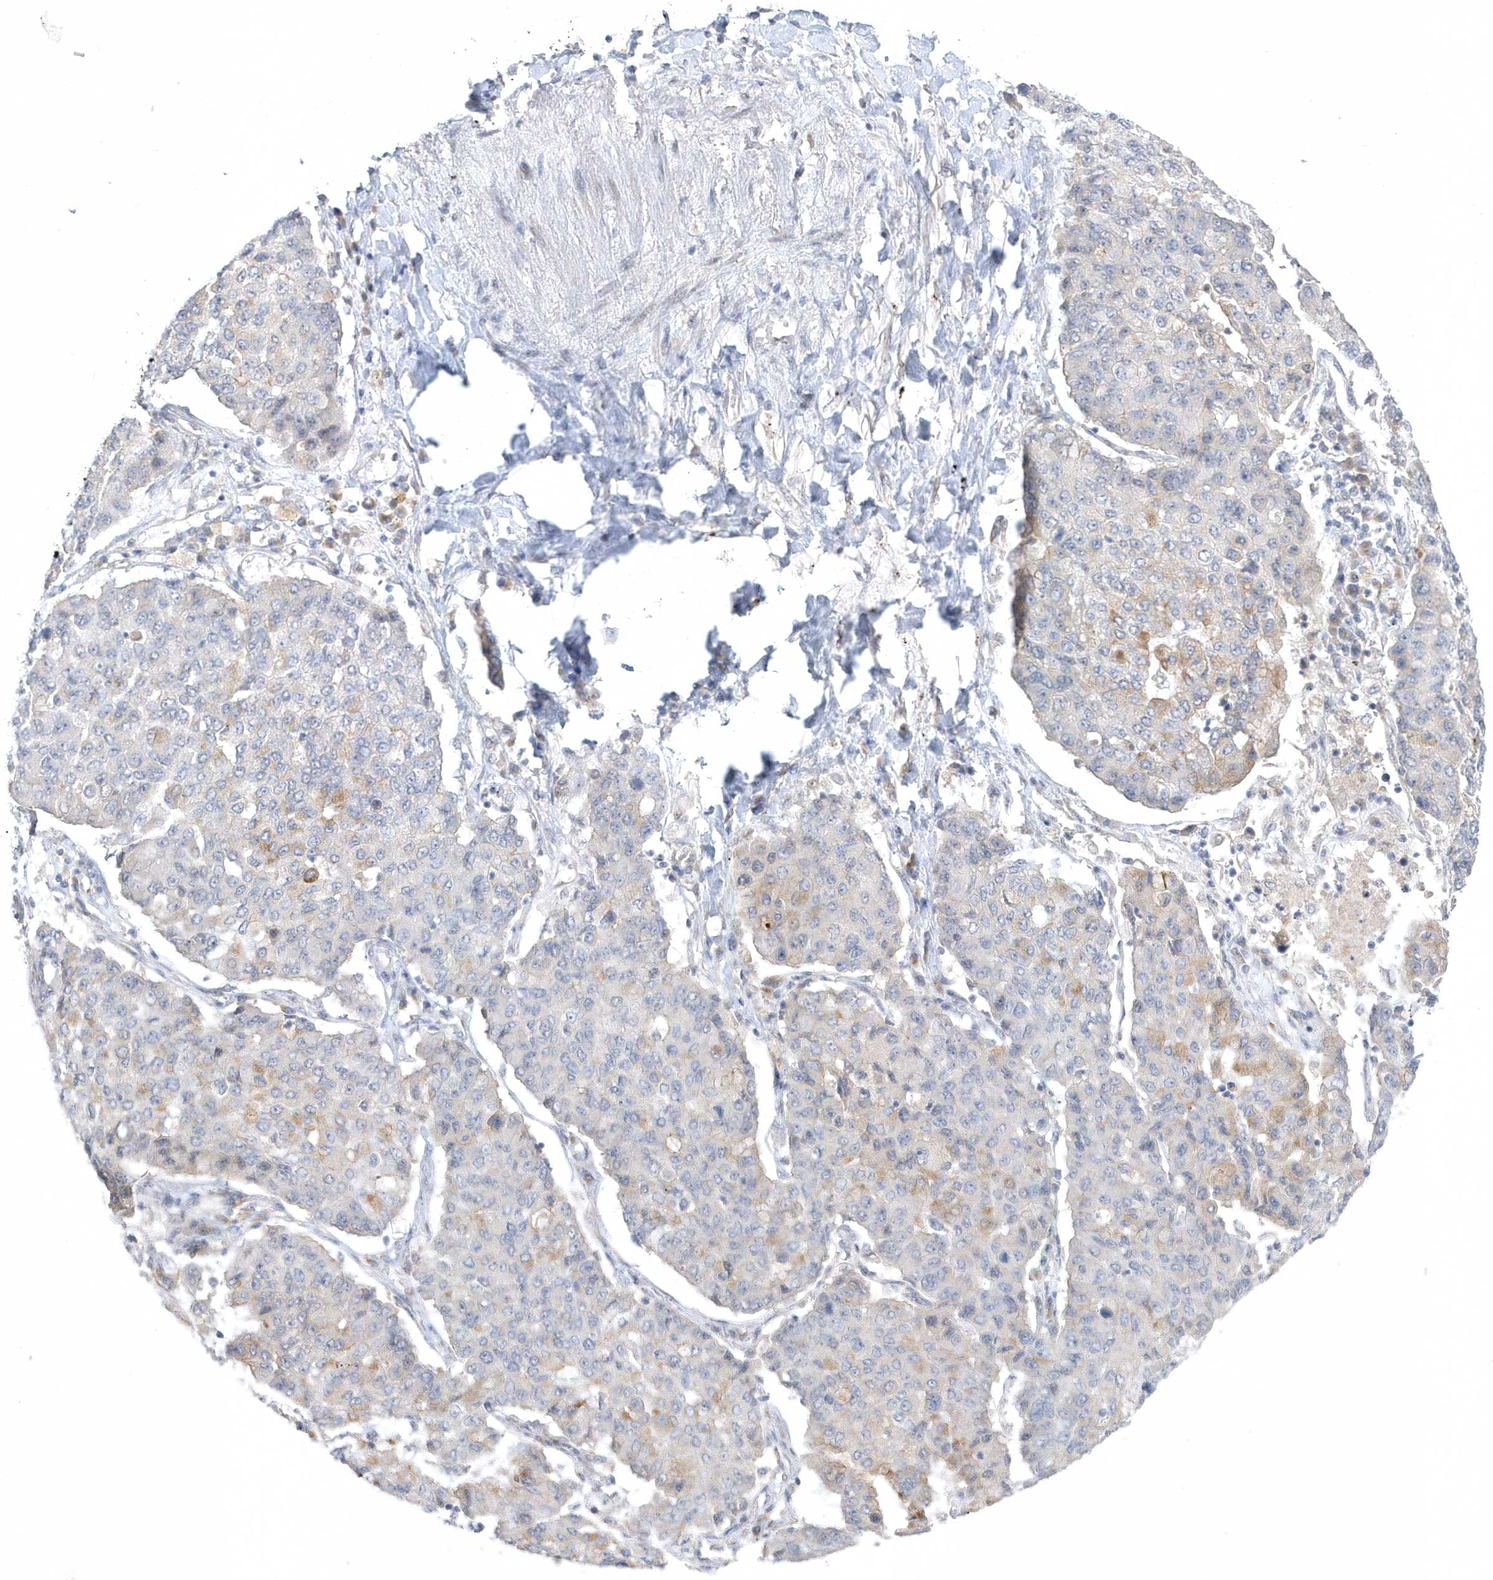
{"staining": {"intensity": "moderate", "quantity": "<25%", "location": "cytoplasmic/membranous"}, "tissue": "lung cancer", "cell_type": "Tumor cells", "image_type": "cancer", "snomed": [{"axis": "morphology", "description": "Squamous cell carcinoma, NOS"}, {"axis": "topography", "description": "Lung"}], "caption": "The micrograph exhibits a brown stain indicating the presence of a protein in the cytoplasmic/membranous of tumor cells in lung cancer (squamous cell carcinoma).", "gene": "ZC3H12D", "patient": {"sex": "male", "age": 74}}